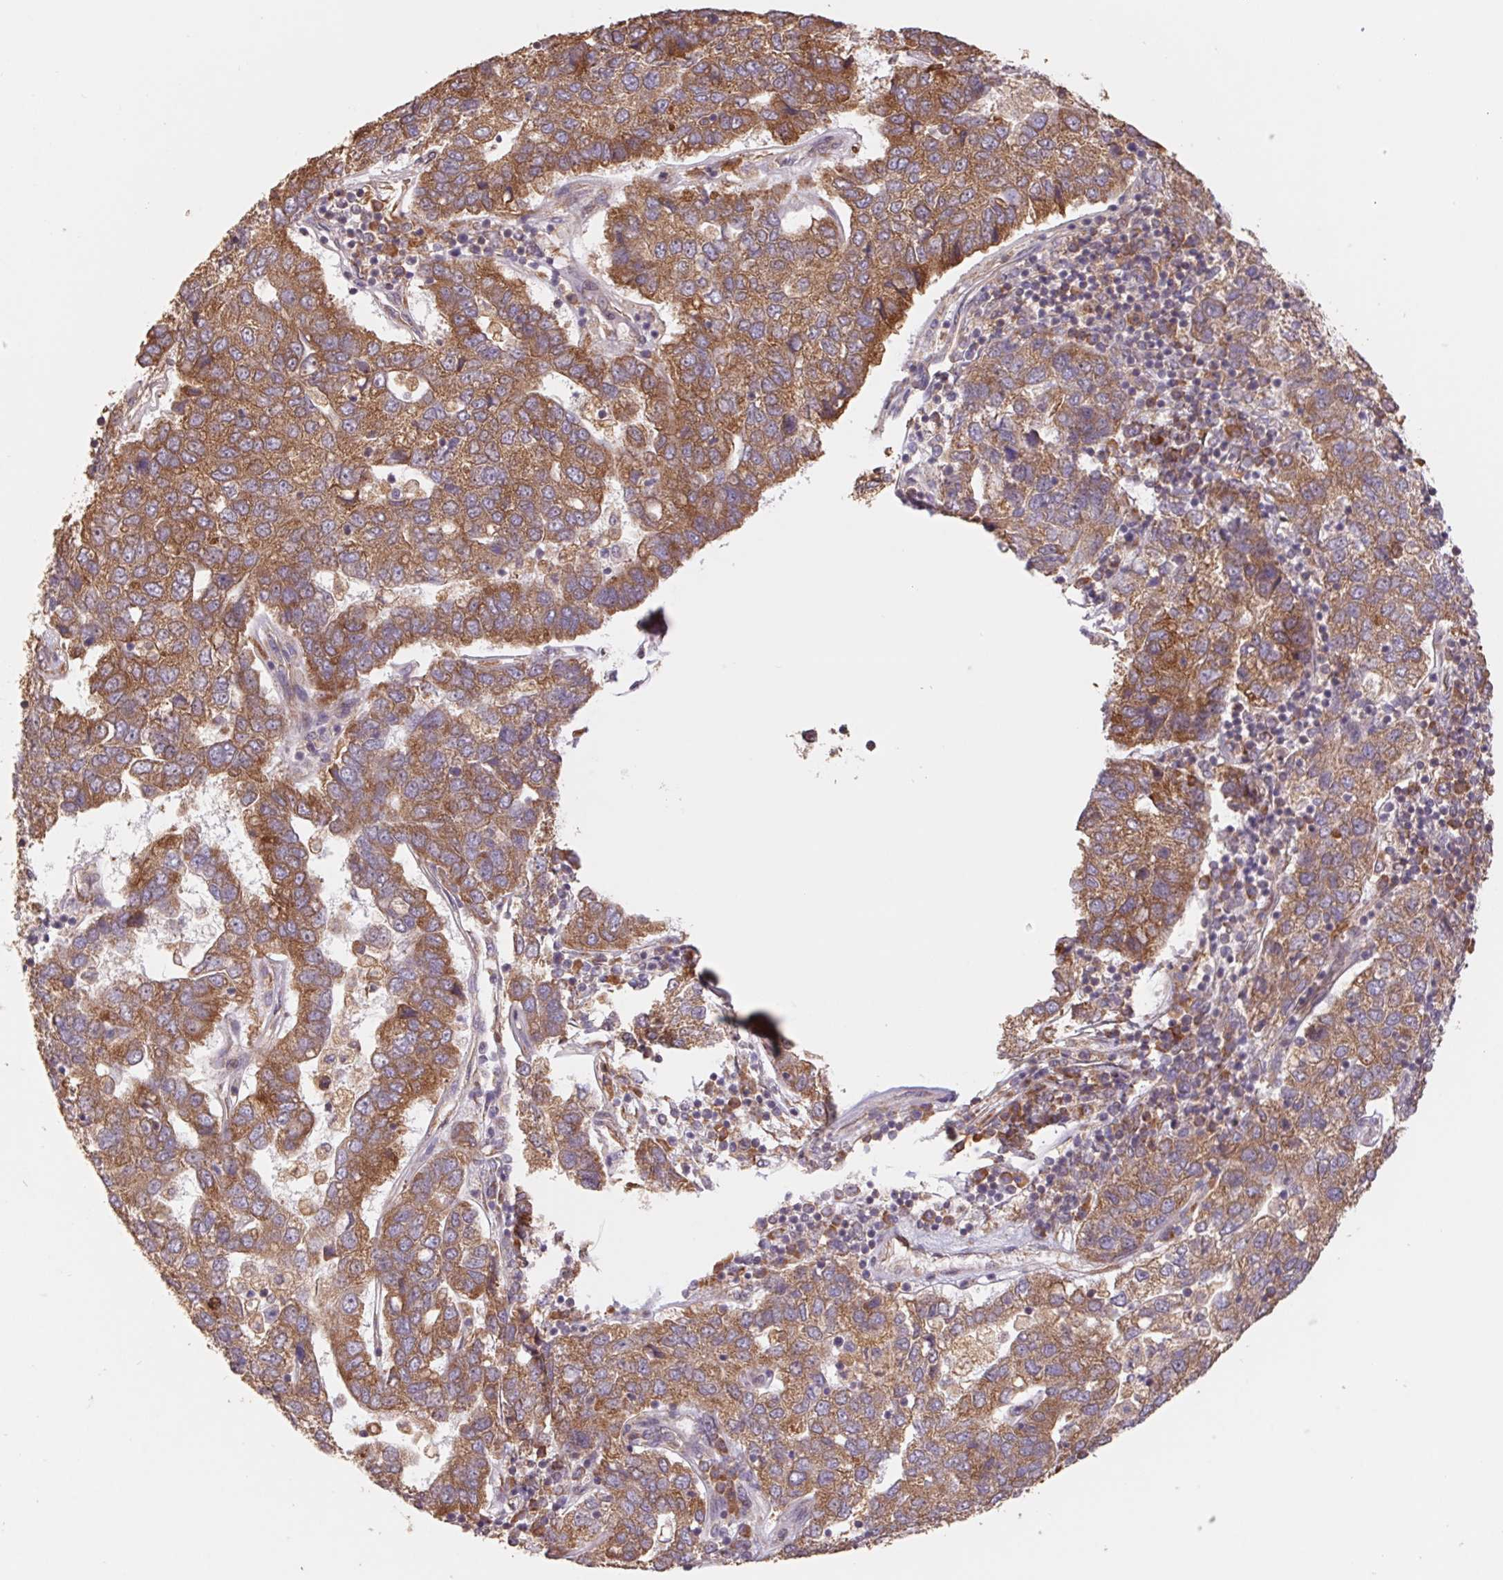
{"staining": {"intensity": "moderate", "quantity": ">75%", "location": "cytoplasmic/membranous"}, "tissue": "pancreatic cancer", "cell_type": "Tumor cells", "image_type": "cancer", "snomed": [{"axis": "morphology", "description": "Adenocarcinoma, NOS"}, {"axis": "topography", "description": "Pancreas"}], "caption": "Pancreatic cancer stained with a protein marker shows moderate staining in tumor cells.", "gene": "RPL27A", "patient": {"sex": "female", "age": 61}}